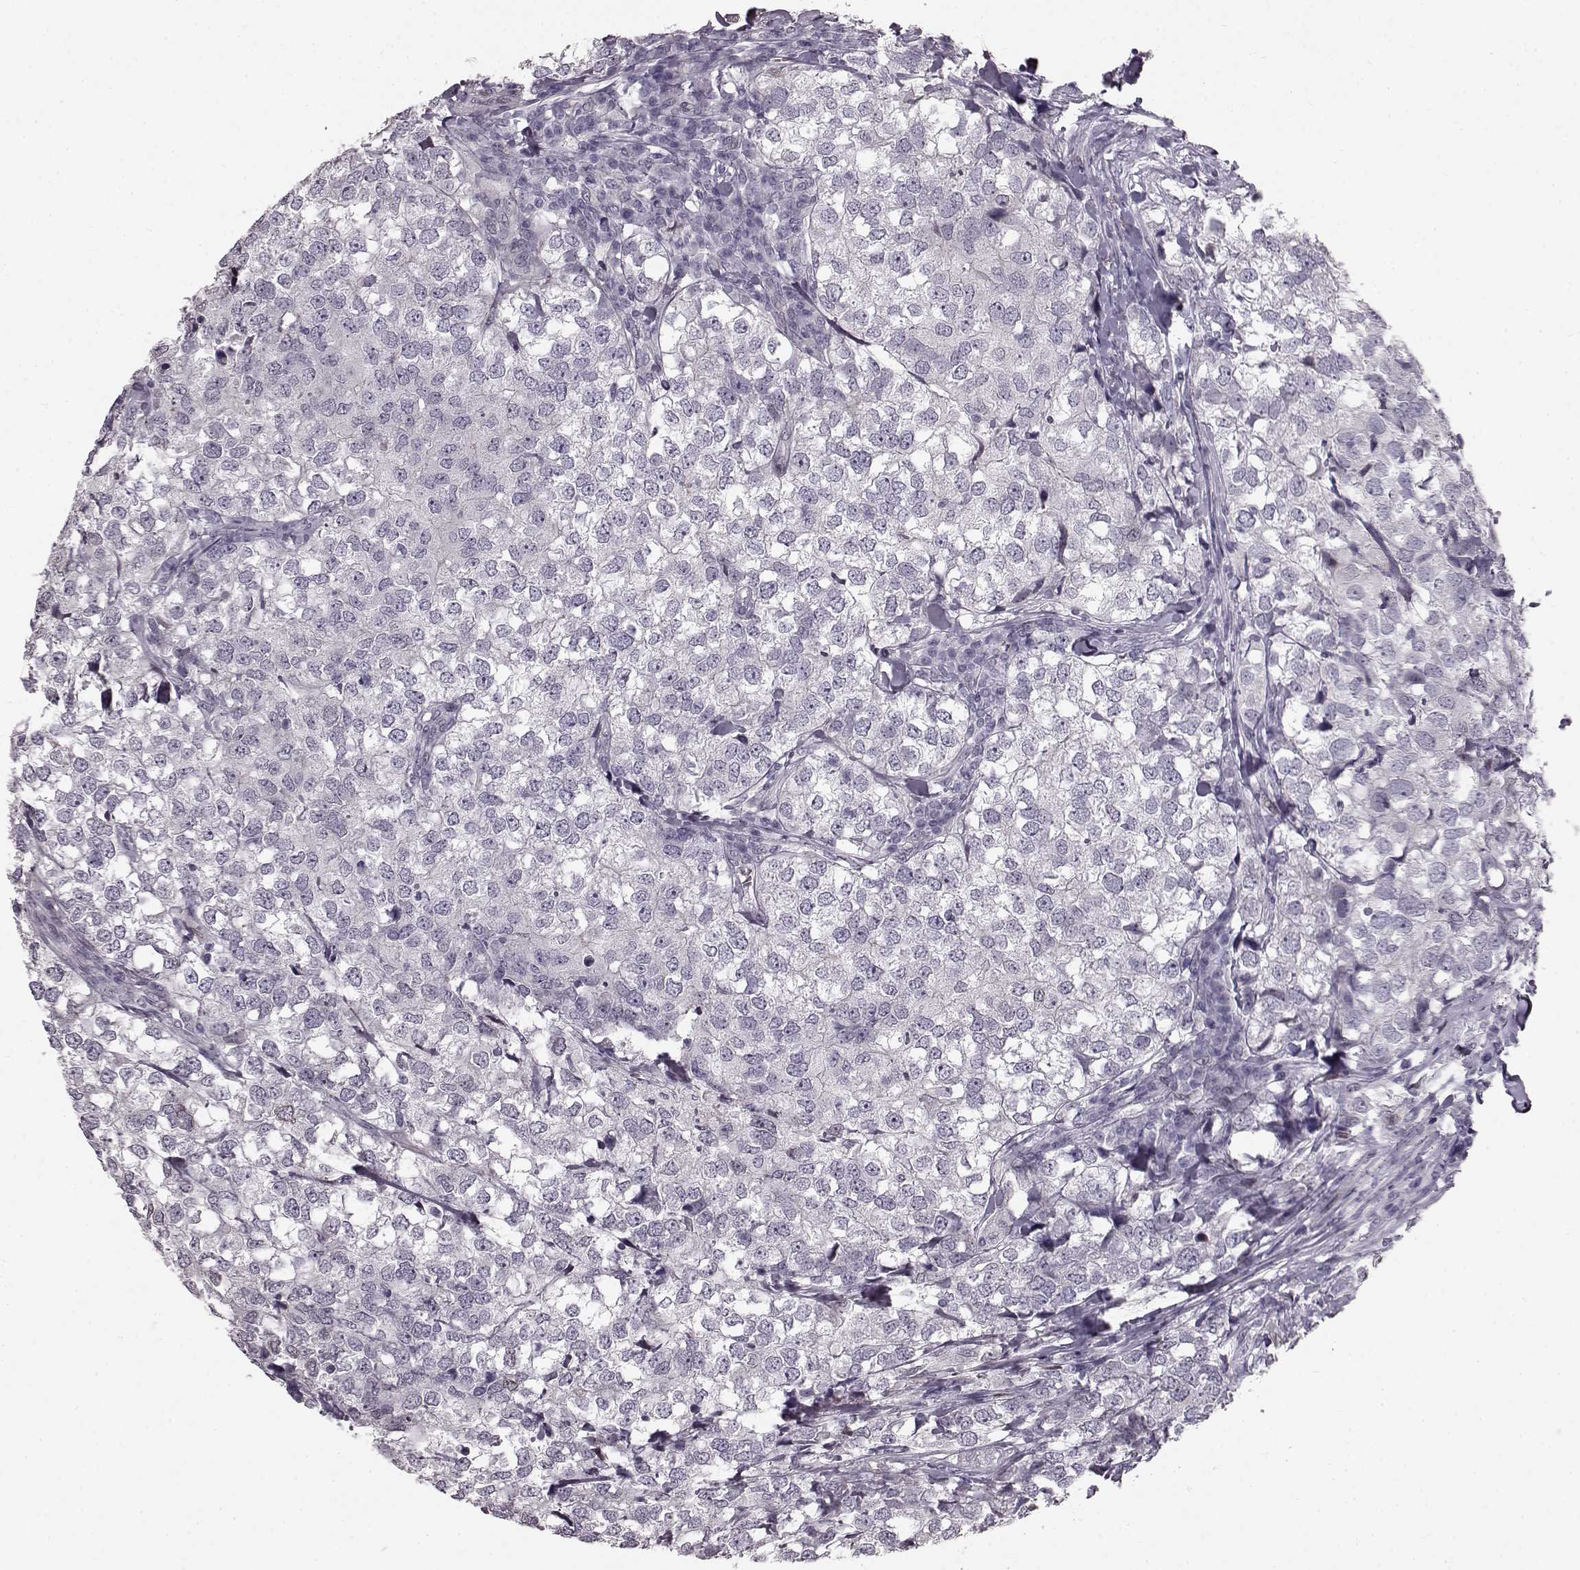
{"staining": {"intensity": "negative", "quantity": "none", "location": "none"}, "tissue": "breast cancer", "cell_type": "Tumor cells", "image_type": "cancer", "snomed": [{"axis": "morphology", "description": "Duct carcinoma"}, {"axis": "topography", "description": "Breast"}], "caption": "Photomicrograph shows no significant protein staining in tumor cells of breast cancer (infiltrating ductal carcinoma).", "gene": "TCHHL1", "patient": {"sex": "female", "age": 30}}